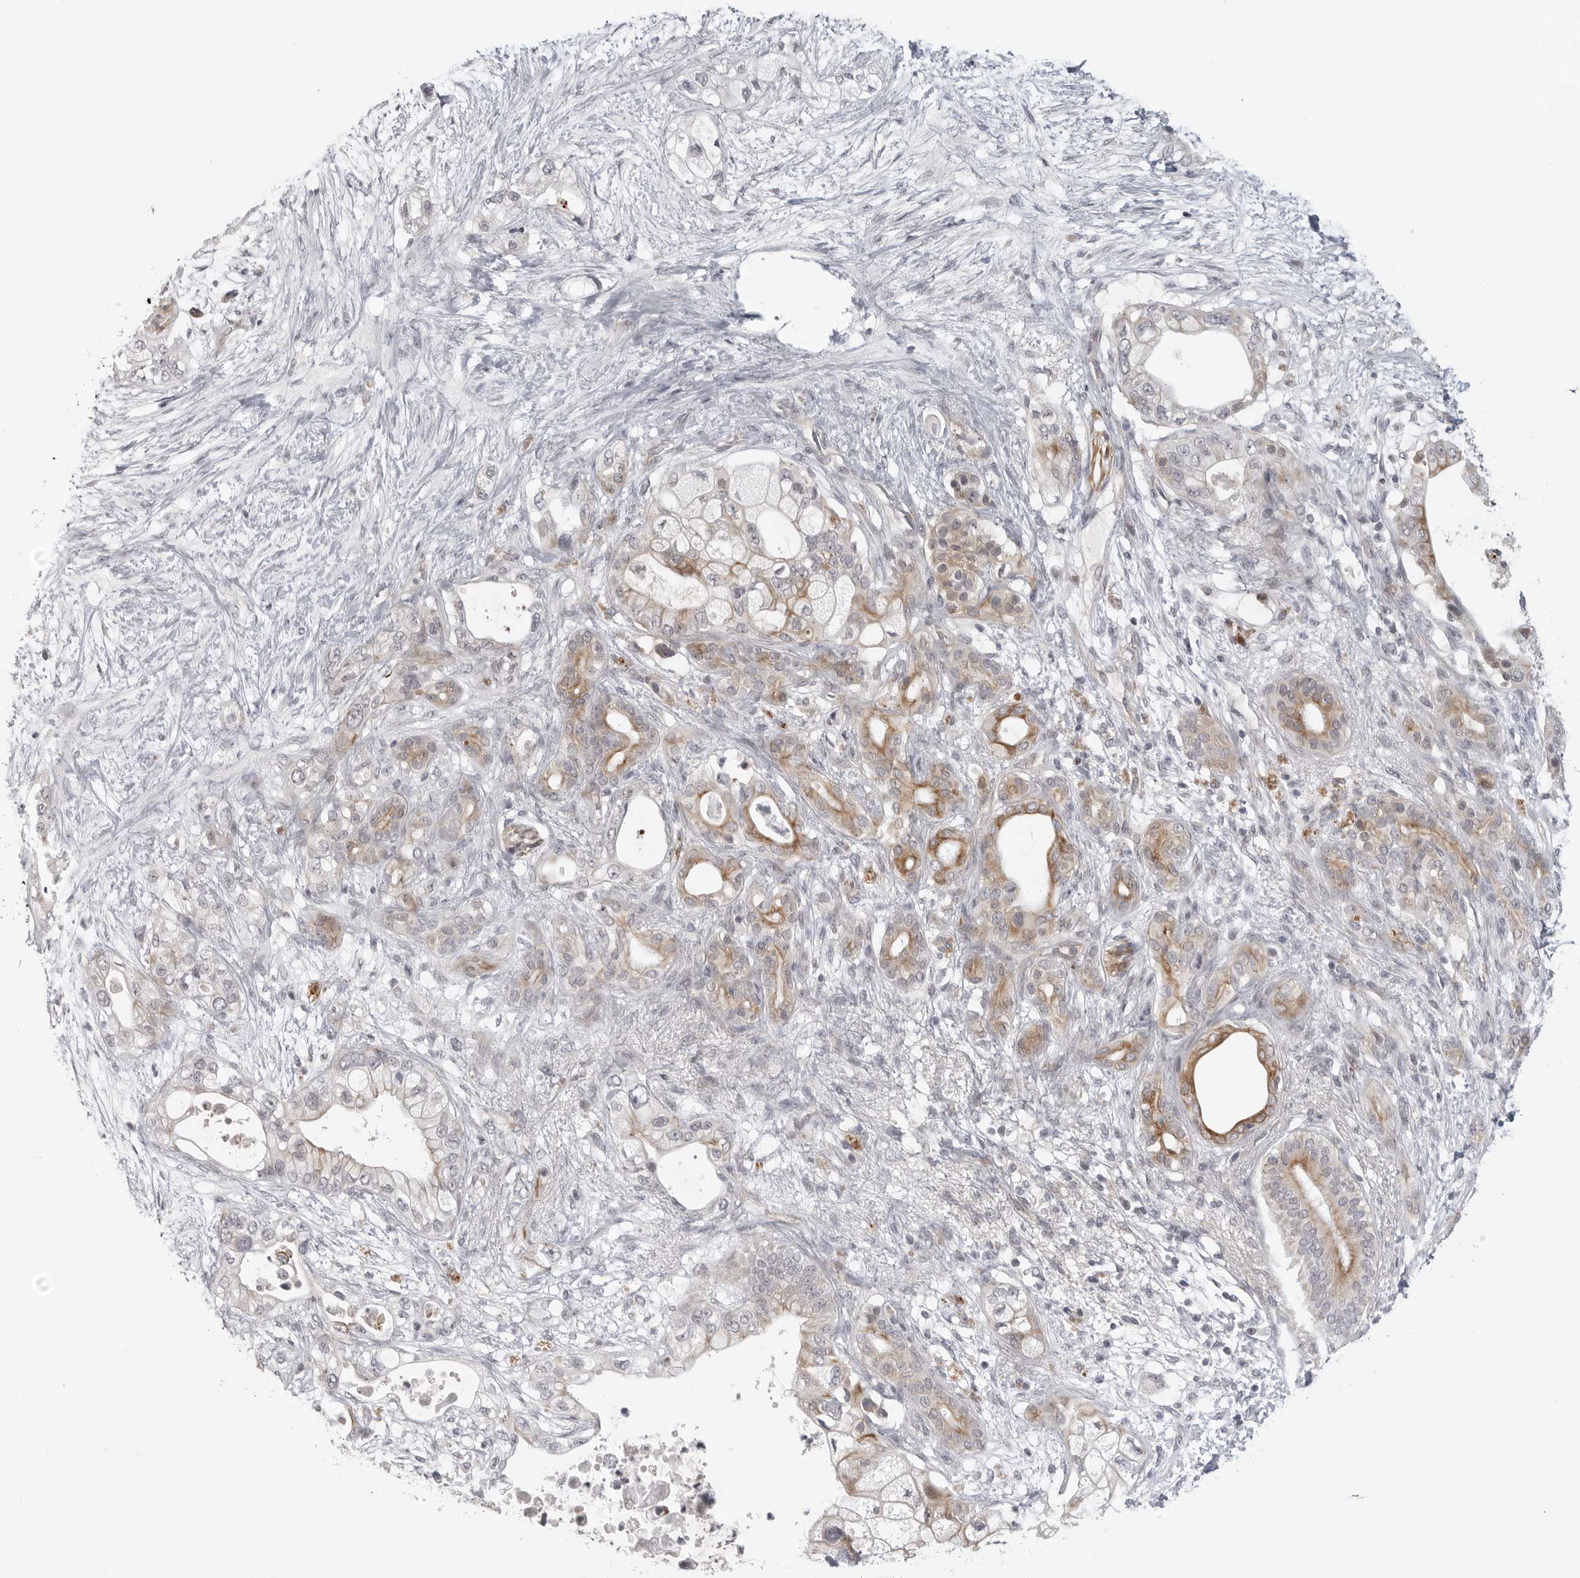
{"staining": {"intensity": "moderate", "quantity": "25%-75%", "location": "cytoplasmic/membranous"}, "tissue": "pancreatic cancer", "cell_type": "Tumor cells", "image_type": "cancer", "snomed": [{"axis": "morphology", "description": "Adenocarcinoma, NOS"}, {"axis": "topography", "description": "Pancreas"}], "caption": "Moderate cytoplasmic/membranous protein positivity is present in about 25%-75% of tumor cells in pancreatic cancer.", "gene": "CD300LD", "patient": {"sex": "male", "age": 53}}